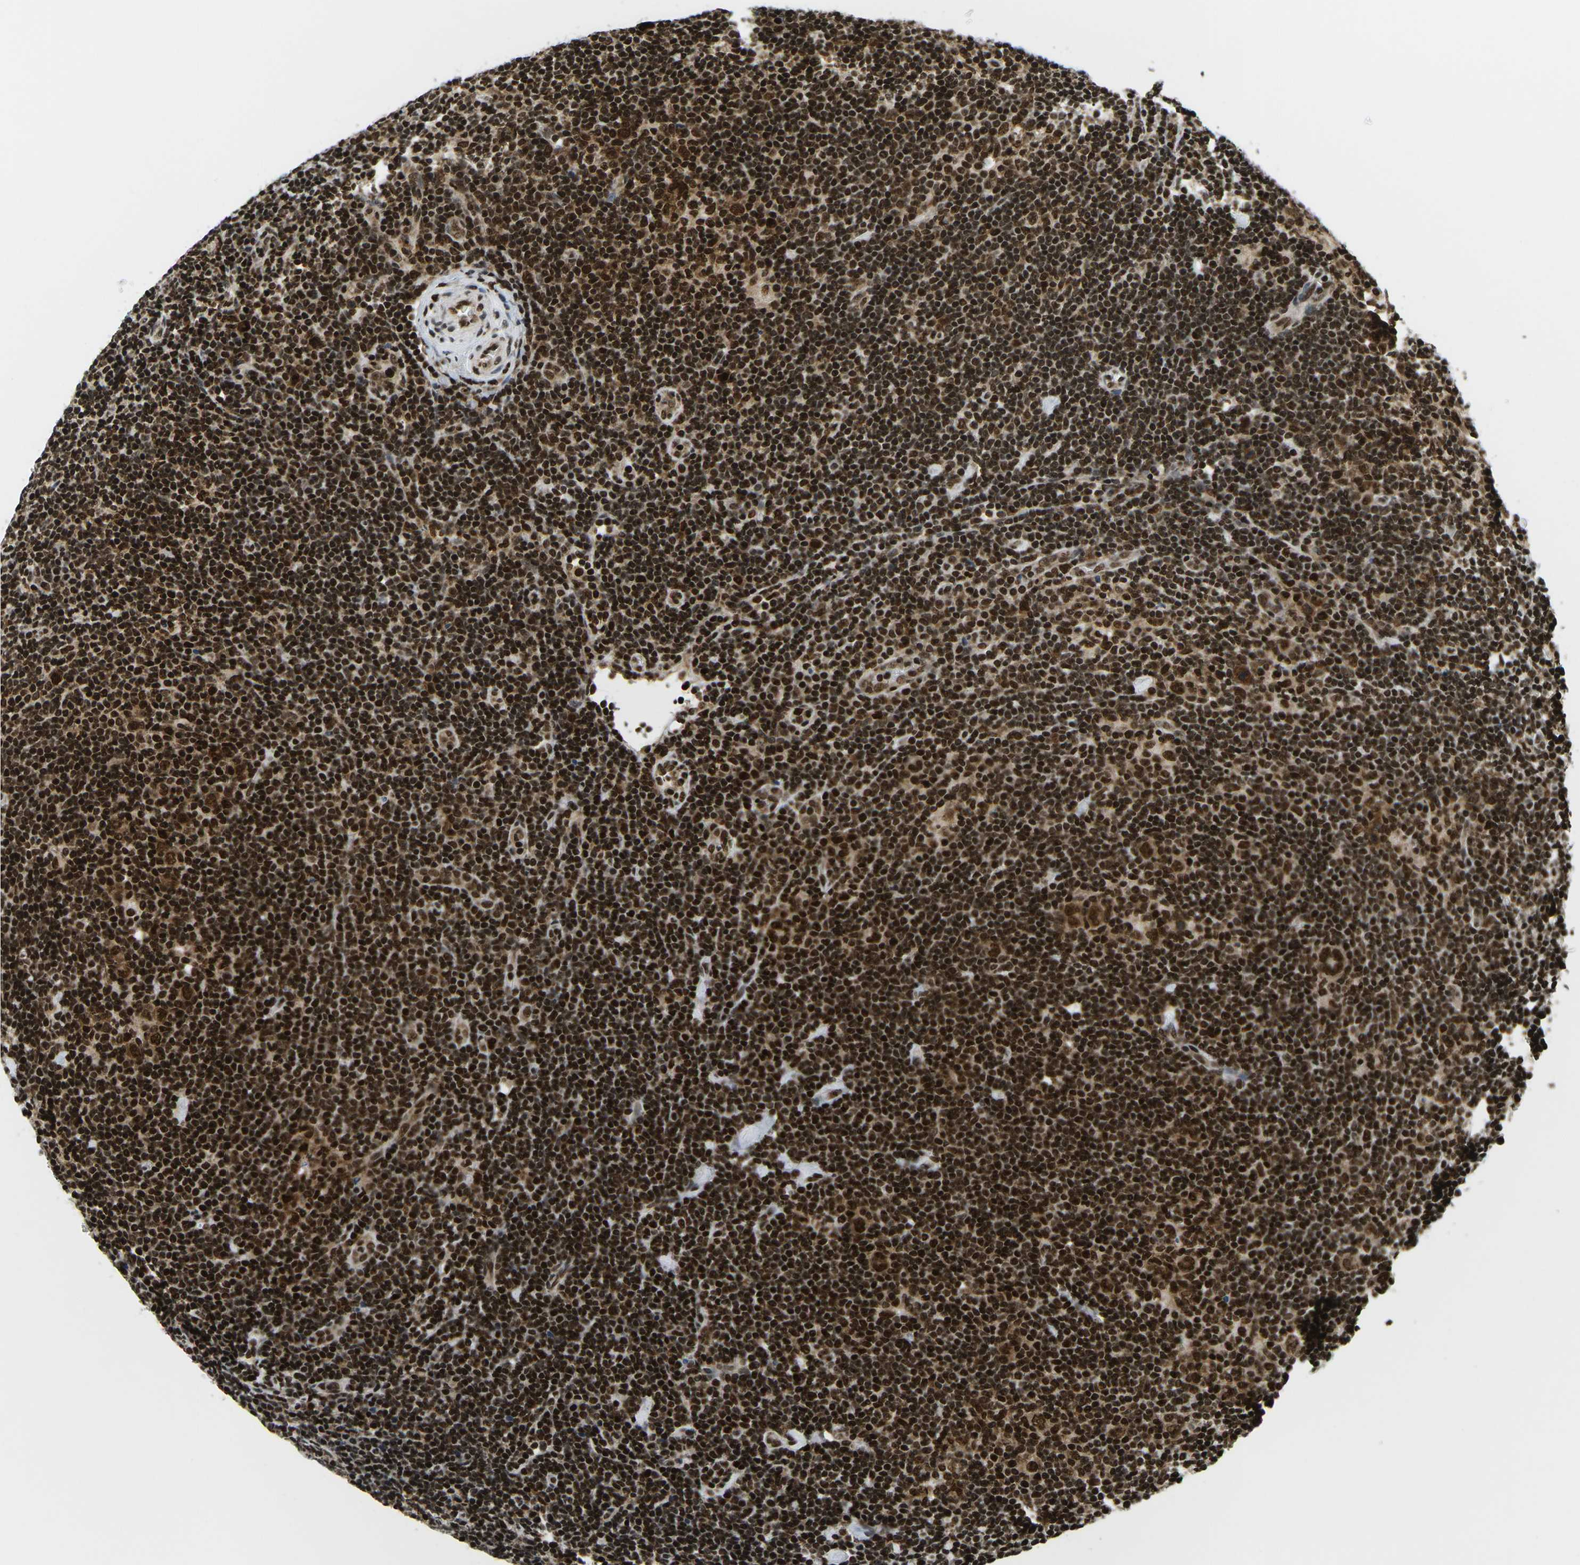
{"staining": {"intensity": "strong", "quantity": ">75%", "location": "nuclear"}, "tissue": "lymphoma", "cell_type": "Tumor cells", "image_type": "cancer", "snomed": [{"axis": "morphology", "description": "Hodgkin's disease, NOS"}, {"axis": "topography", "description": "Lymph node"}], "caption": "Brown immunohistochemical staining in human Hodgkin's disease reveals strong nuclear staining in approximately >75% of tumor cells.", "gene": "CELF1", "patient": {"sex": "female", "age": 57}}